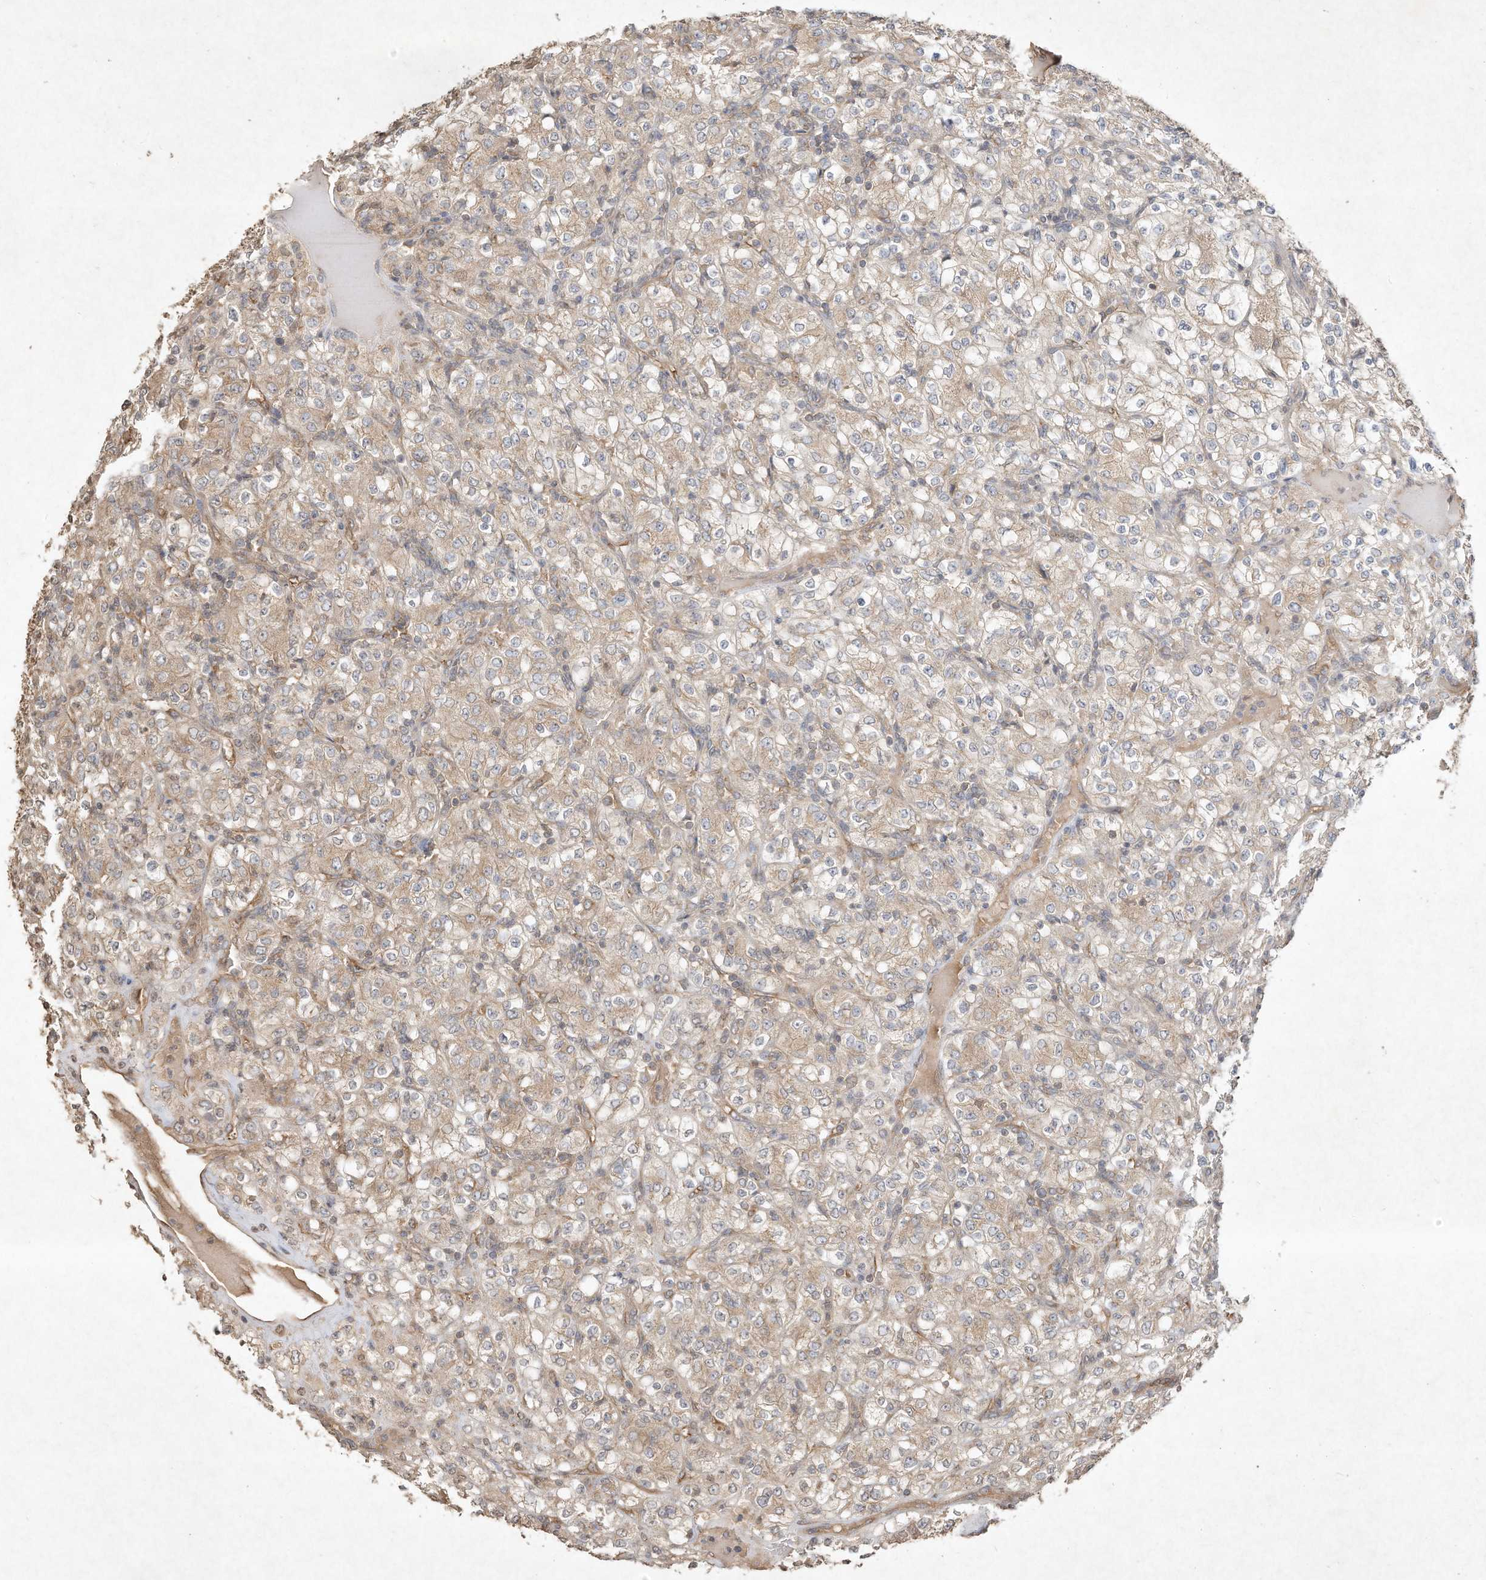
{"staining": {"intensity": "weak", "quantity": "25%-75%", "location": "cytoplasmic/membranous"}, "tissue": "renal cancer", "cell_type": "Tumor cells", "image_type": "cancer", "snomed": [{"axis": "morphology", "description": "Normal tissue, NOS"}, {"axis": "morphology", "description": "Adenocarcinoma, NOS"}, {"axis": "topography", "description": "Kidney"}], "caption": "A brown stain highlights weak cytoplasmic/membranous expression of a protein in human renal cancer (adenocarcinoma) tumor cells.", "gene": "DYNC1I2", "patient": {"sex": "female", "age": 72}}